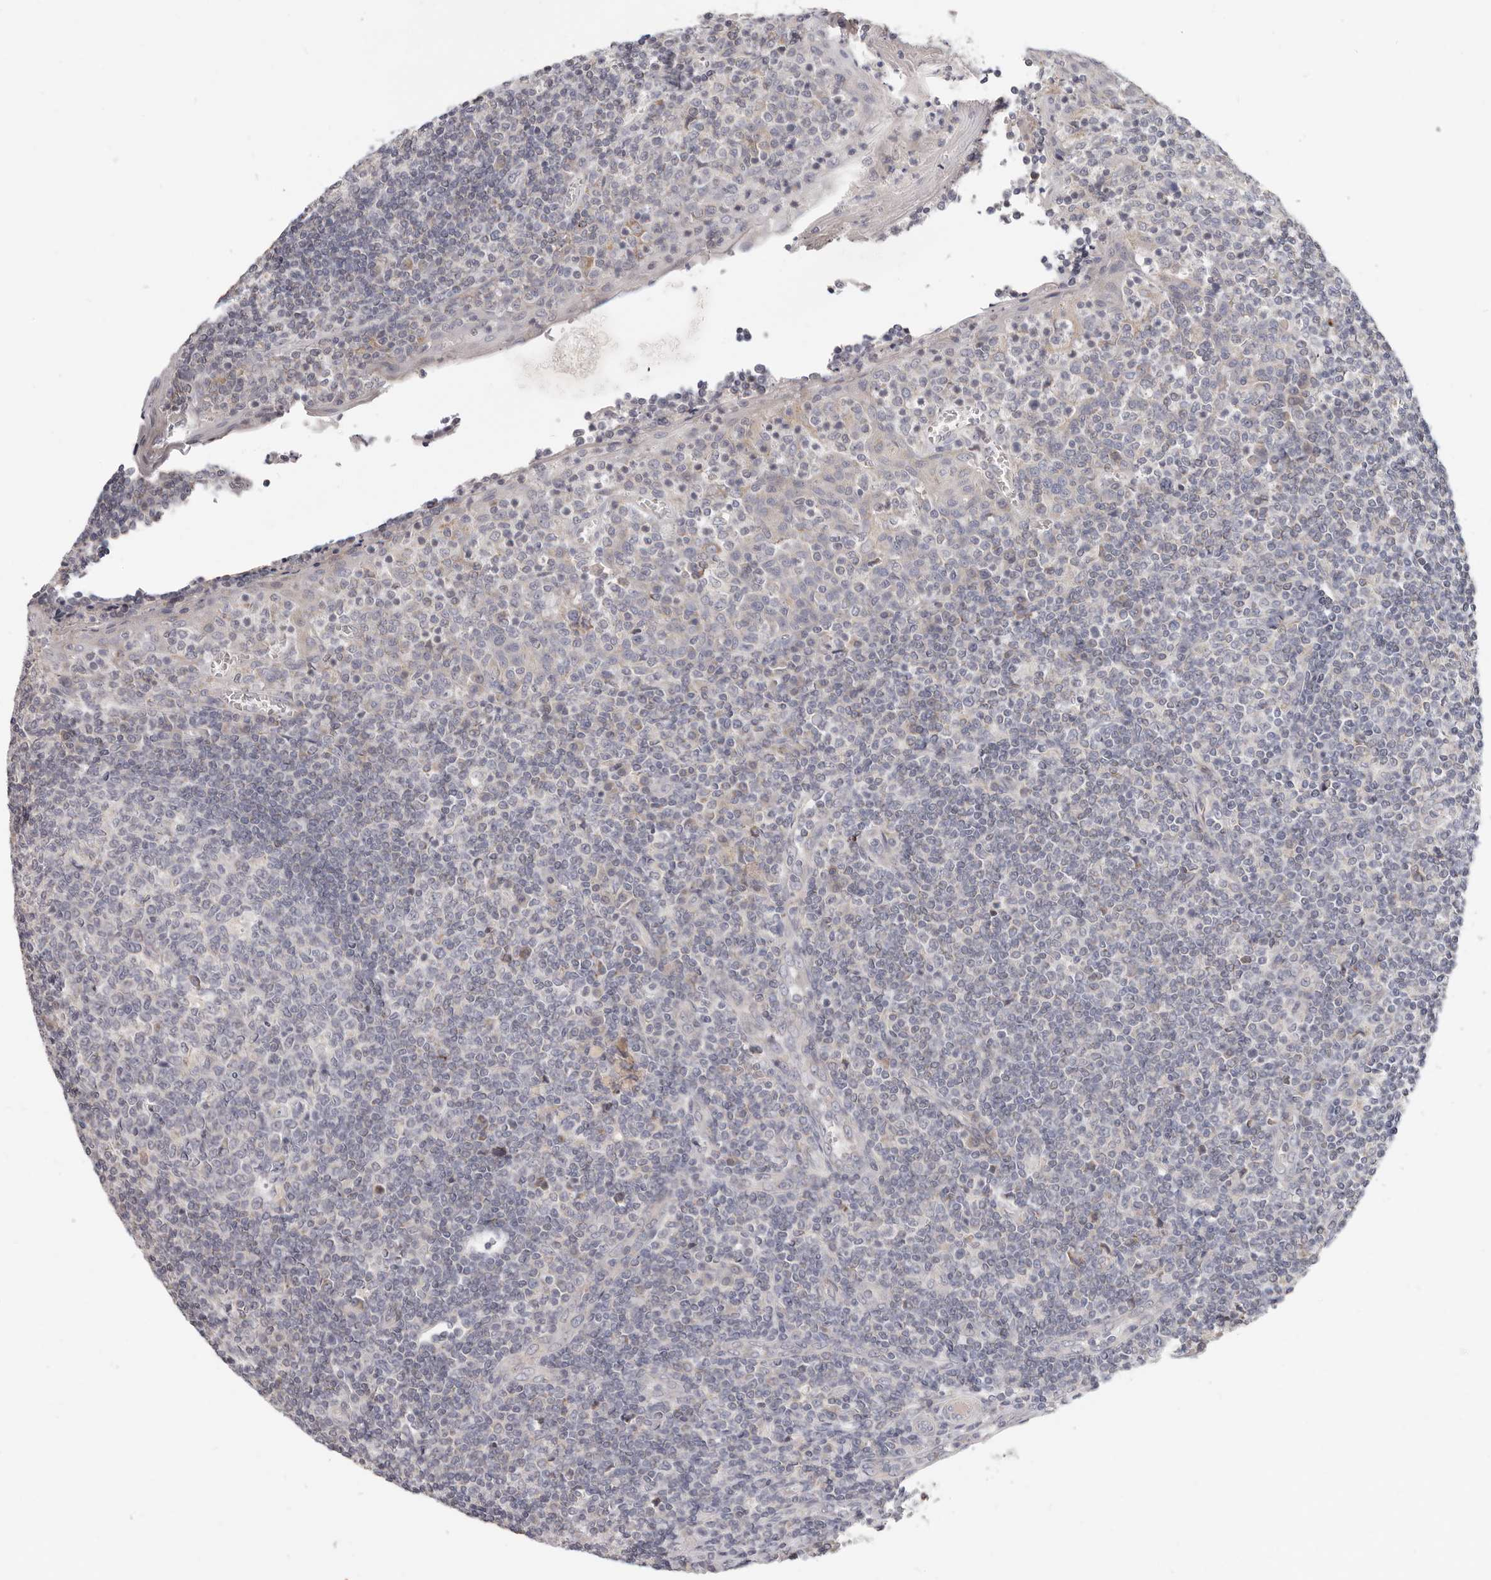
{"staining": {"intensity": "negative", "quantity": "none", "location": "none"}, "tissue": "tonsil", "cell_type": "Germinal center cells", "image_type": "normal", "snomed": [{"axis": "morphology", "description": "Normal tissue, NOS"}, {"axis": "topography", "description": "Tonsil"}], "caption": "A high-resolution image shows IHC staining of unremarkable tonsil, which displays no significant positivity in germinal center cells.", "gene": "TFB2M", "patient": {"sex": "female", "age": 19}}